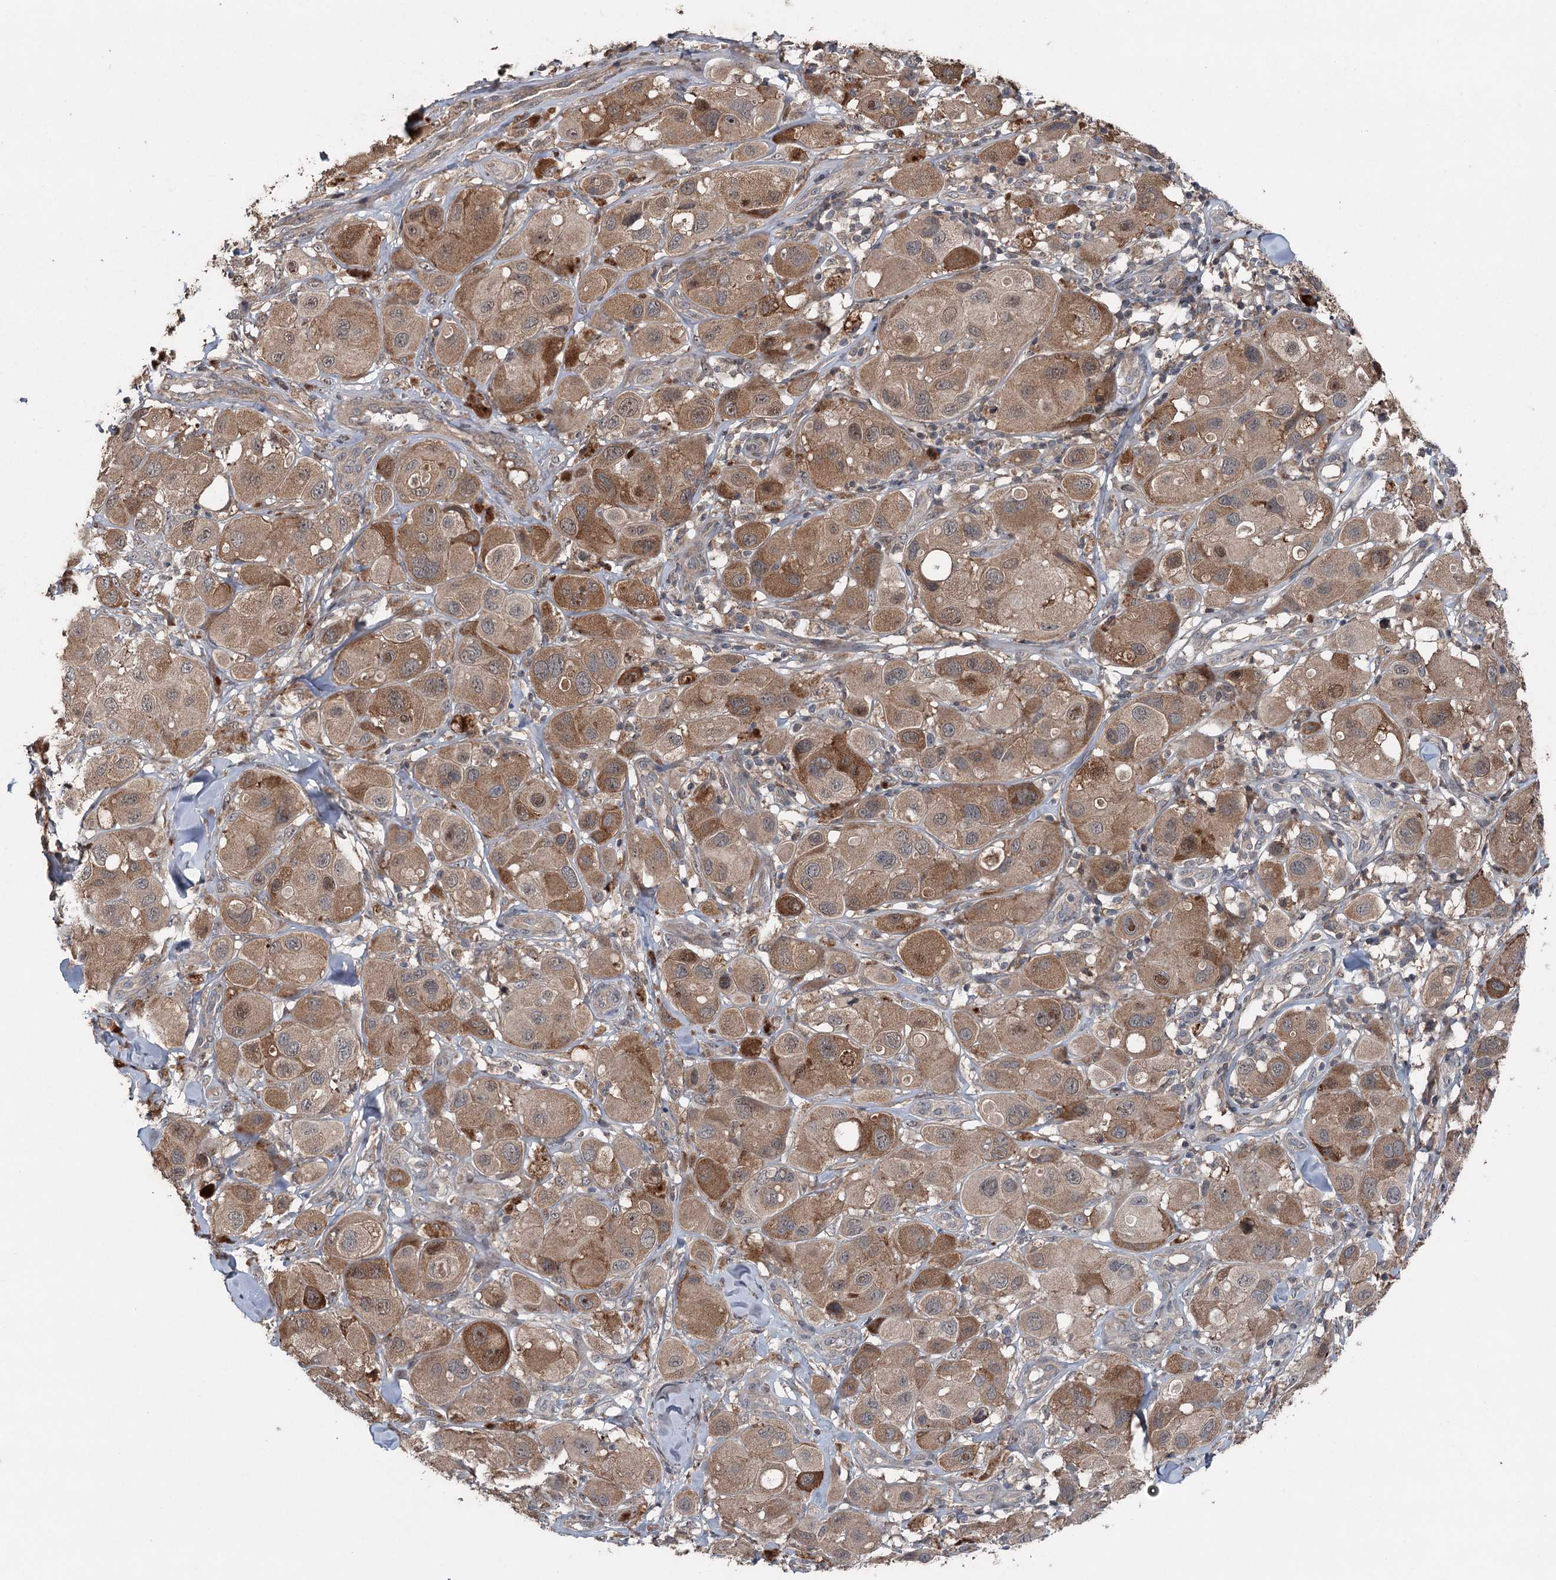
{"staining": {"intensity": "moderate", "quantity": ">75%", "location": "cytoplasmic/membranous"}, "tissue": "melanoma", "cell_type": "Tumor cells", "image_type": "cancer", "snomed": [{"axis": "morphology", "description": "Malignant melanoma, Metastatic site"}, {"axis": "topography", "description": "Skin"}], "caption": "Human melanoma stained with a brown dye demonstrates moderate cytoplasmic/membranous positive positivity in approximately >75% of tumor cells.", "gene": "MAPK8IP2", "patient": {"sex": "male", "age": 41}}